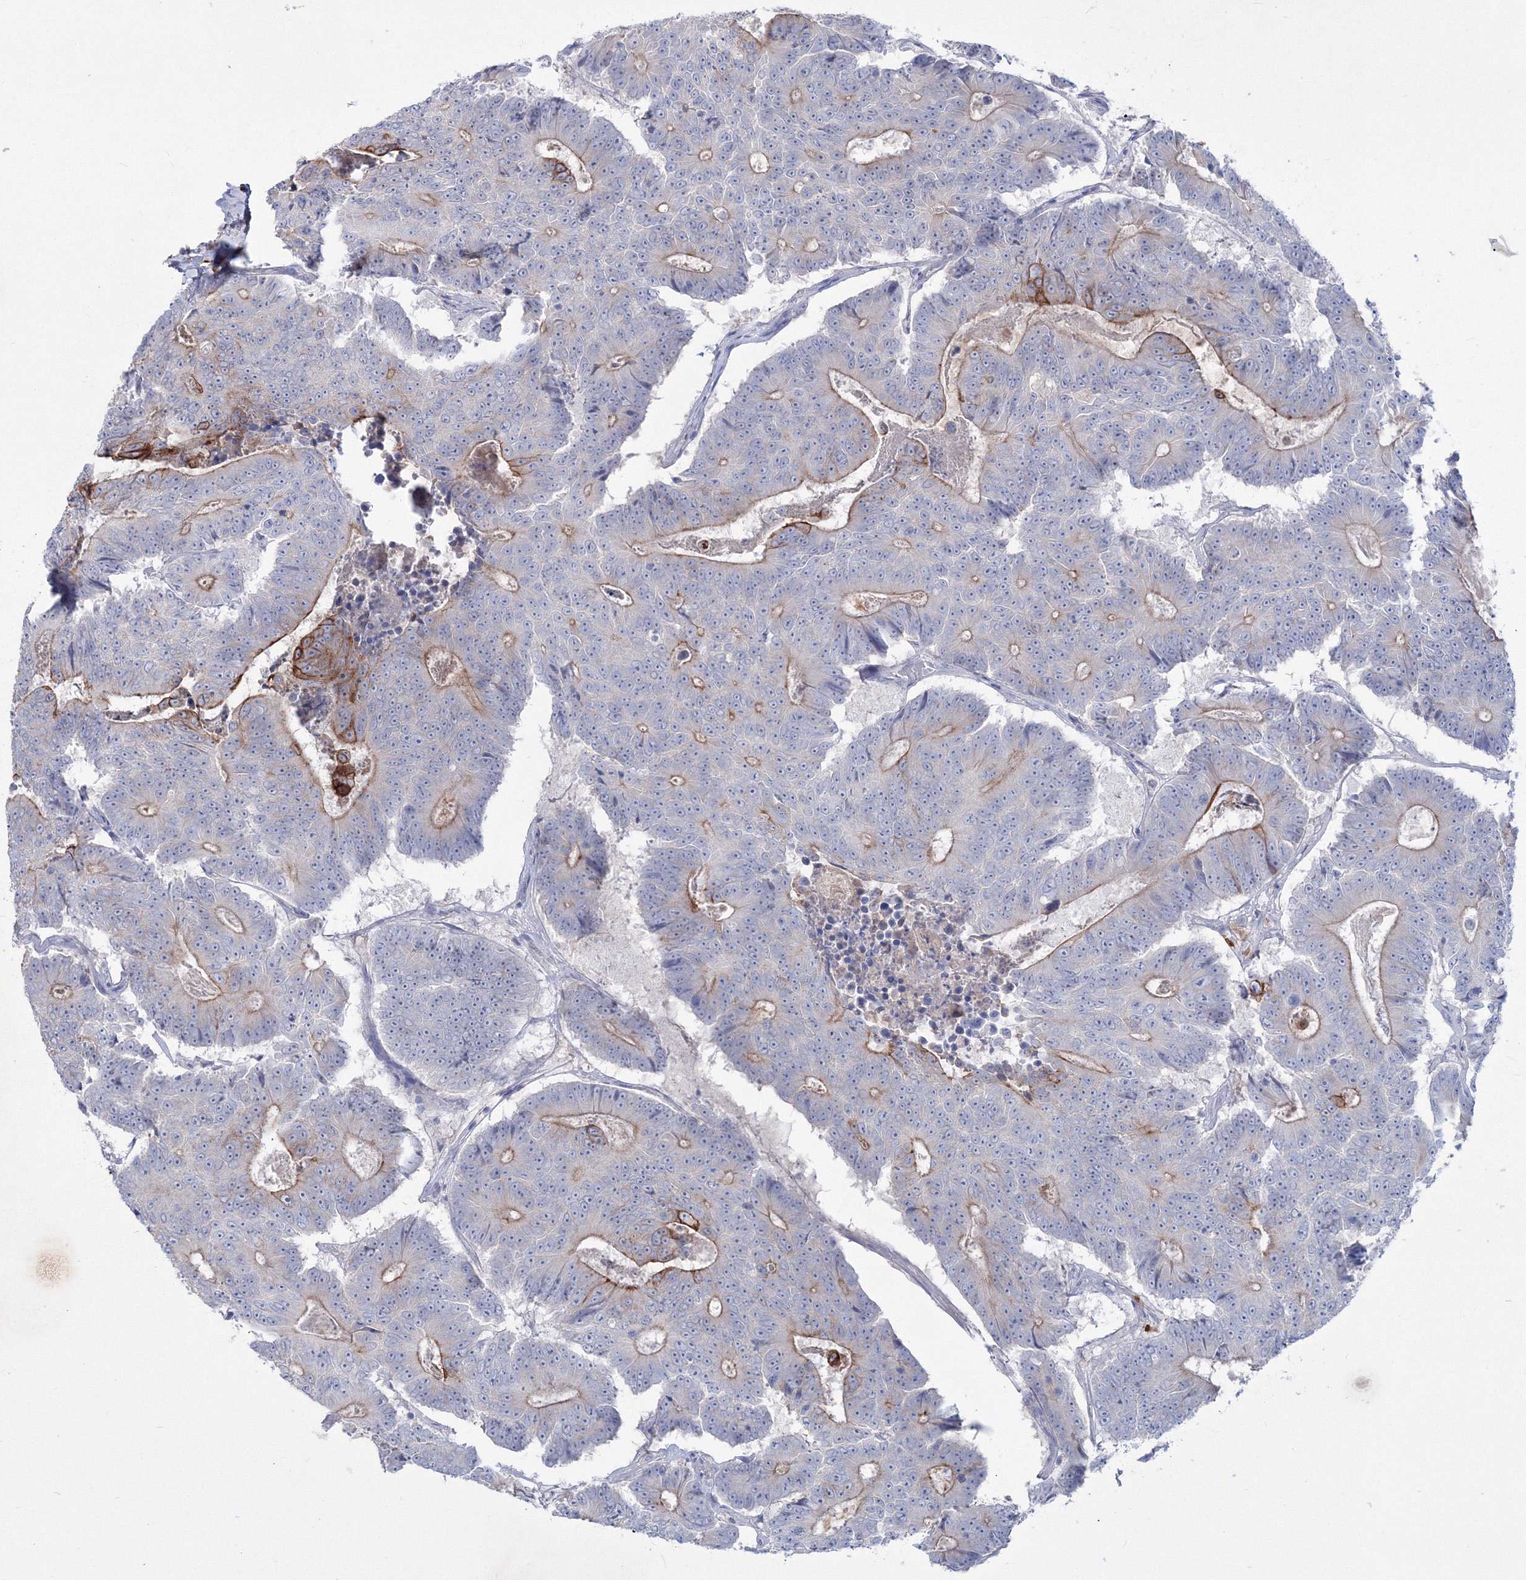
{"staining": {"intensity": "moderate", "quantity": "<25%", "location": "cytoplasmic/membranous"}, "tissue": "colorectal cancer", "cell_type": "Tumor cells", "image_type": "cancer", "snomed": [{"axis": "morphology", "description": "Adenocarcinoma, NOS"}, {"axis": "topography", "description": "Colon"}], "caption": "Colorectal cancer (adenocarcinoma) tissue demonstrates moderate cytoplasmic/membranous staining in about <25% of tumor cells, visualized by immunohistochemistry. Using DAB (brown) and hematoxylin (blue) stains, captured at high magnification using brightfield microscopy.", "gene": "TMEM139", "patient": {"sex": "male", "age": 83}}